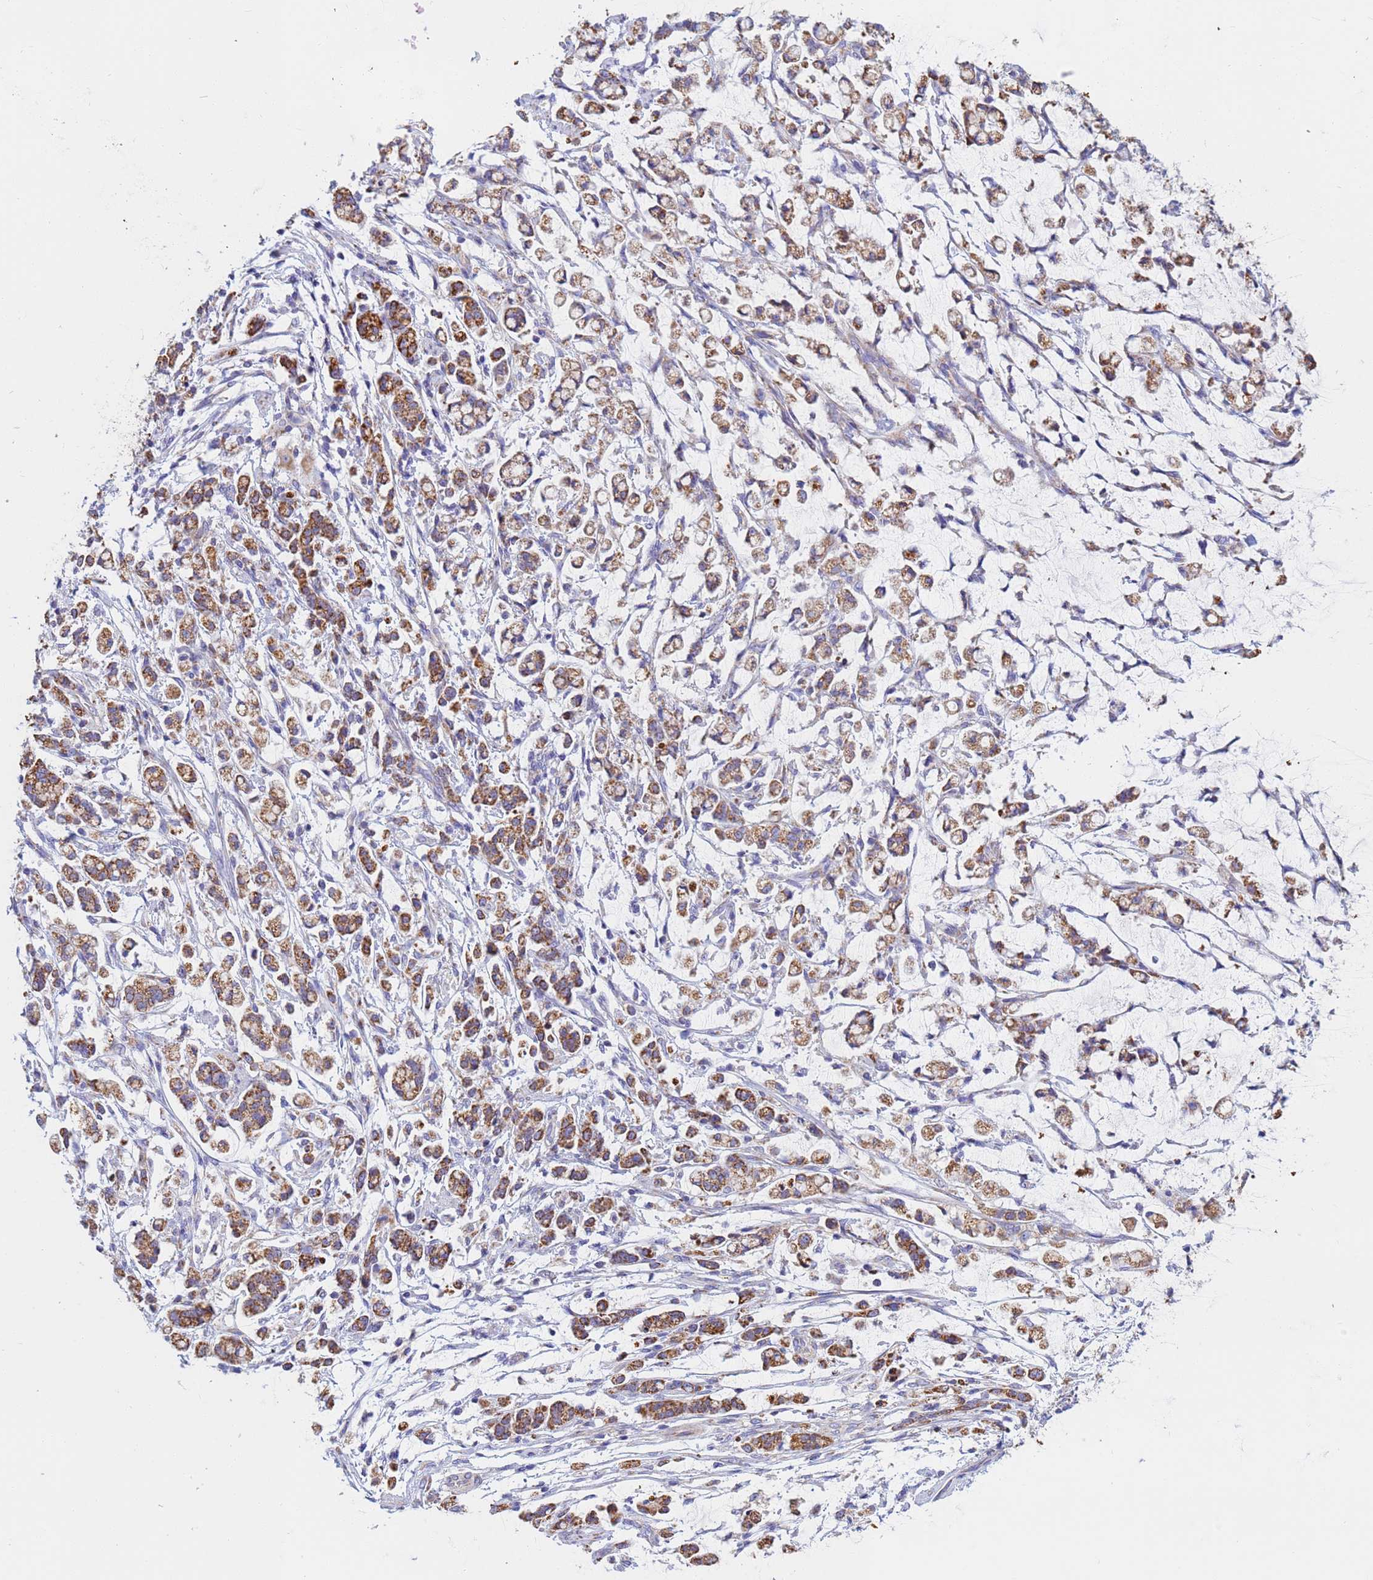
{"staining": {"intensity": "moderate", "quantity": ">75%", "location": "cytoplasmic/membranous"}, "tissue": "stomach cancer", "cell_type": "Tumor cells", "image_type": "cancer", "snomed": [{"axis": "morphology", "description": "Adenocarcinoma, NOS"}, {"axis": "topography", "description": "Stomach"}], "caption": "This histopathology image shows IHC staining of human stomach adenocarcinoma, with medium moderate cytoplasmic/membranous staining in about >75% of tumor cells.", "gene": "UQCRH", "patient": {"sex": "female", "age": 60}}